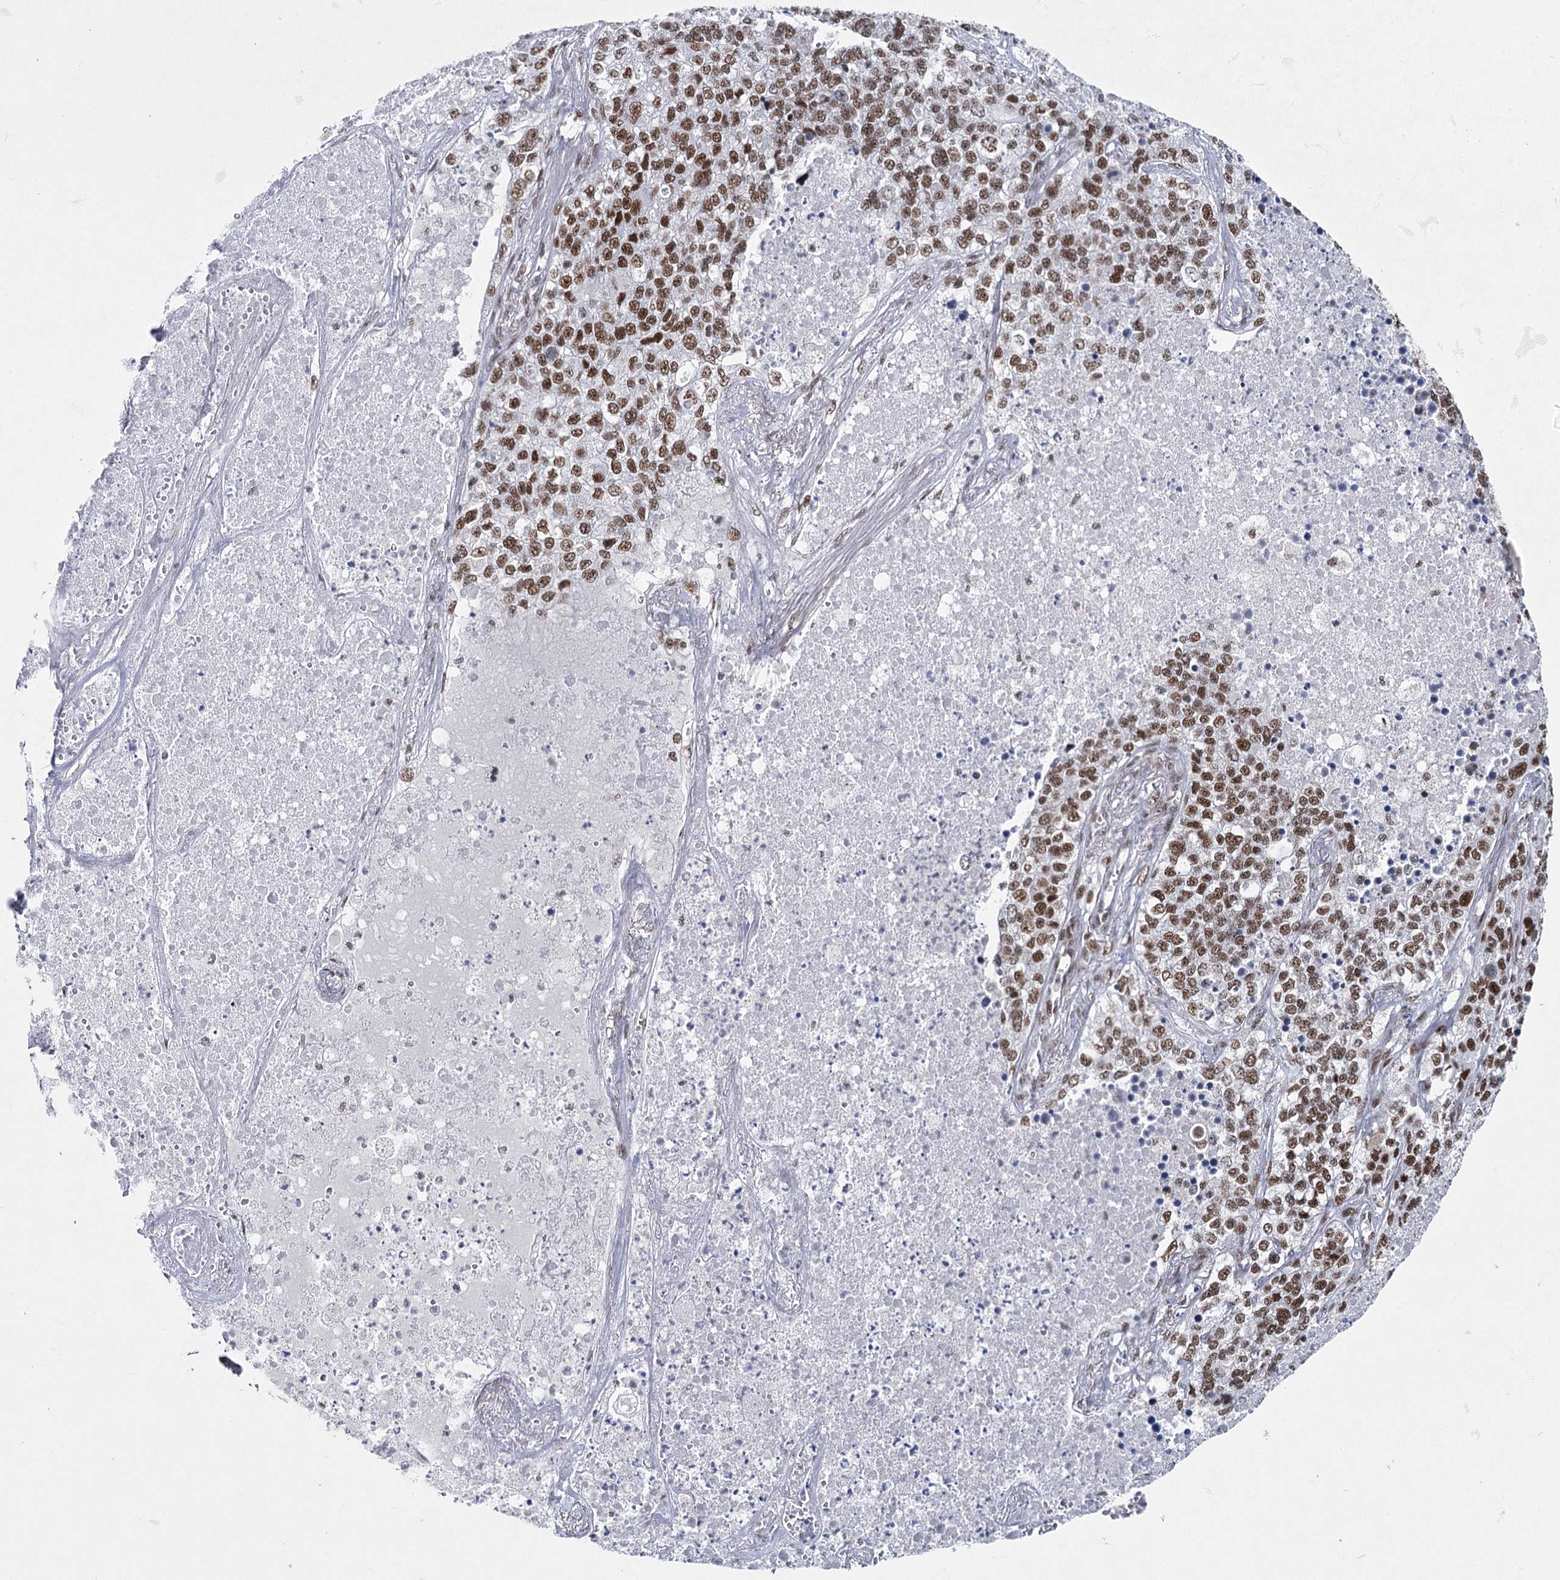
{"staining": {"intensity": "moderate", "quantity": ">75%", "location": "nuclear"}, "tissue": "lung cancer", "cell_type": "Tumor cells", "image_type": "cancer", "snomed": [{"axis": "morphology", "description": "Adenocarcinoma, NOS"}, {"axis": "topography", "description": "Lung"}], "caption": "A brown stain highlights moderate nuclear staining of a protein in lung cancer (adenocarcinoma) tumor cells.", "gene": "SCAF8", "patient": {"sex": "male", "age": 49}}